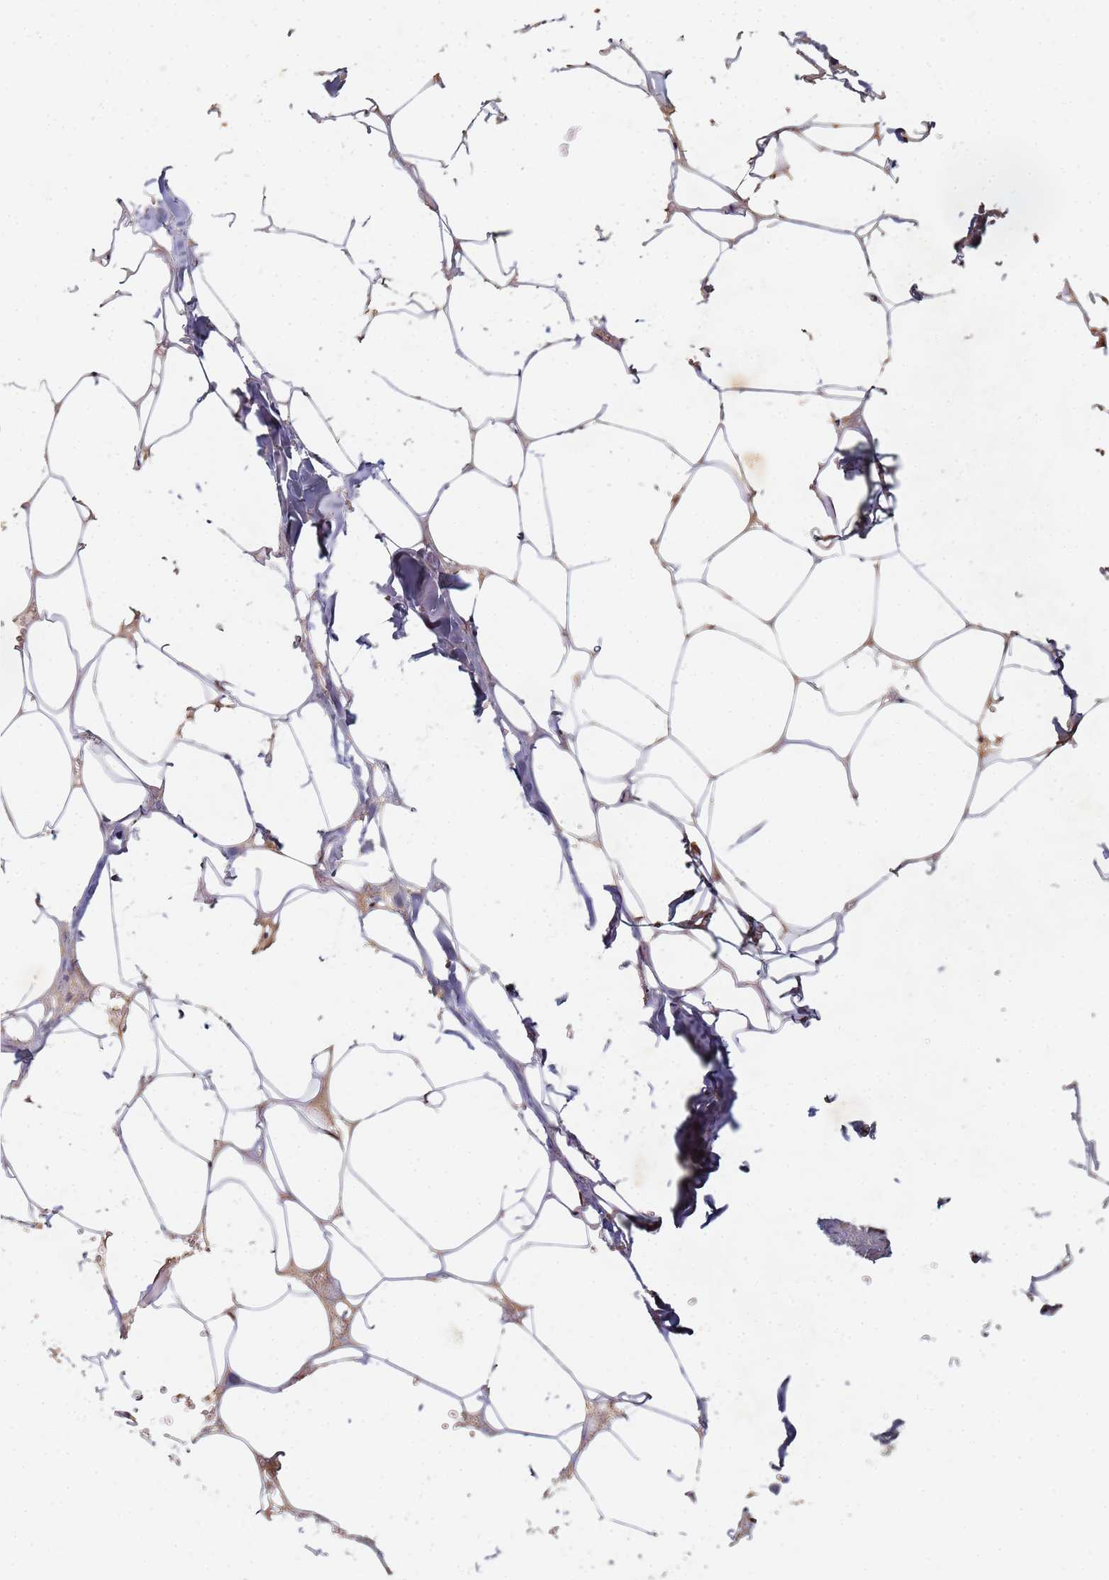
{"staining": {"intensity": "moderate", "quantity": ">75%", "location": "nuclear"}, "tissue": "adipose tissue", "cell_type": "Adipocytes", "image_type": "normal", "snomed": [{"axis": "morphology", "description": "Normal tissue, NOS"}, {"axis": "topography", "description": "Salivary gland"}, {"axis": "topography", "description": "Peripheral nerve tissue"}], "caption": "A histopathology image of adipose tissue stained for a protein reveals moderate nuclear brown staining in adipocytes. The staining is performed using DAB brown chromogen to label protein expression. The nuclei are counter-stained blue using hematoxylin.", "gene": "HMCES", "patient": {"sex": "male", "age": 38}}